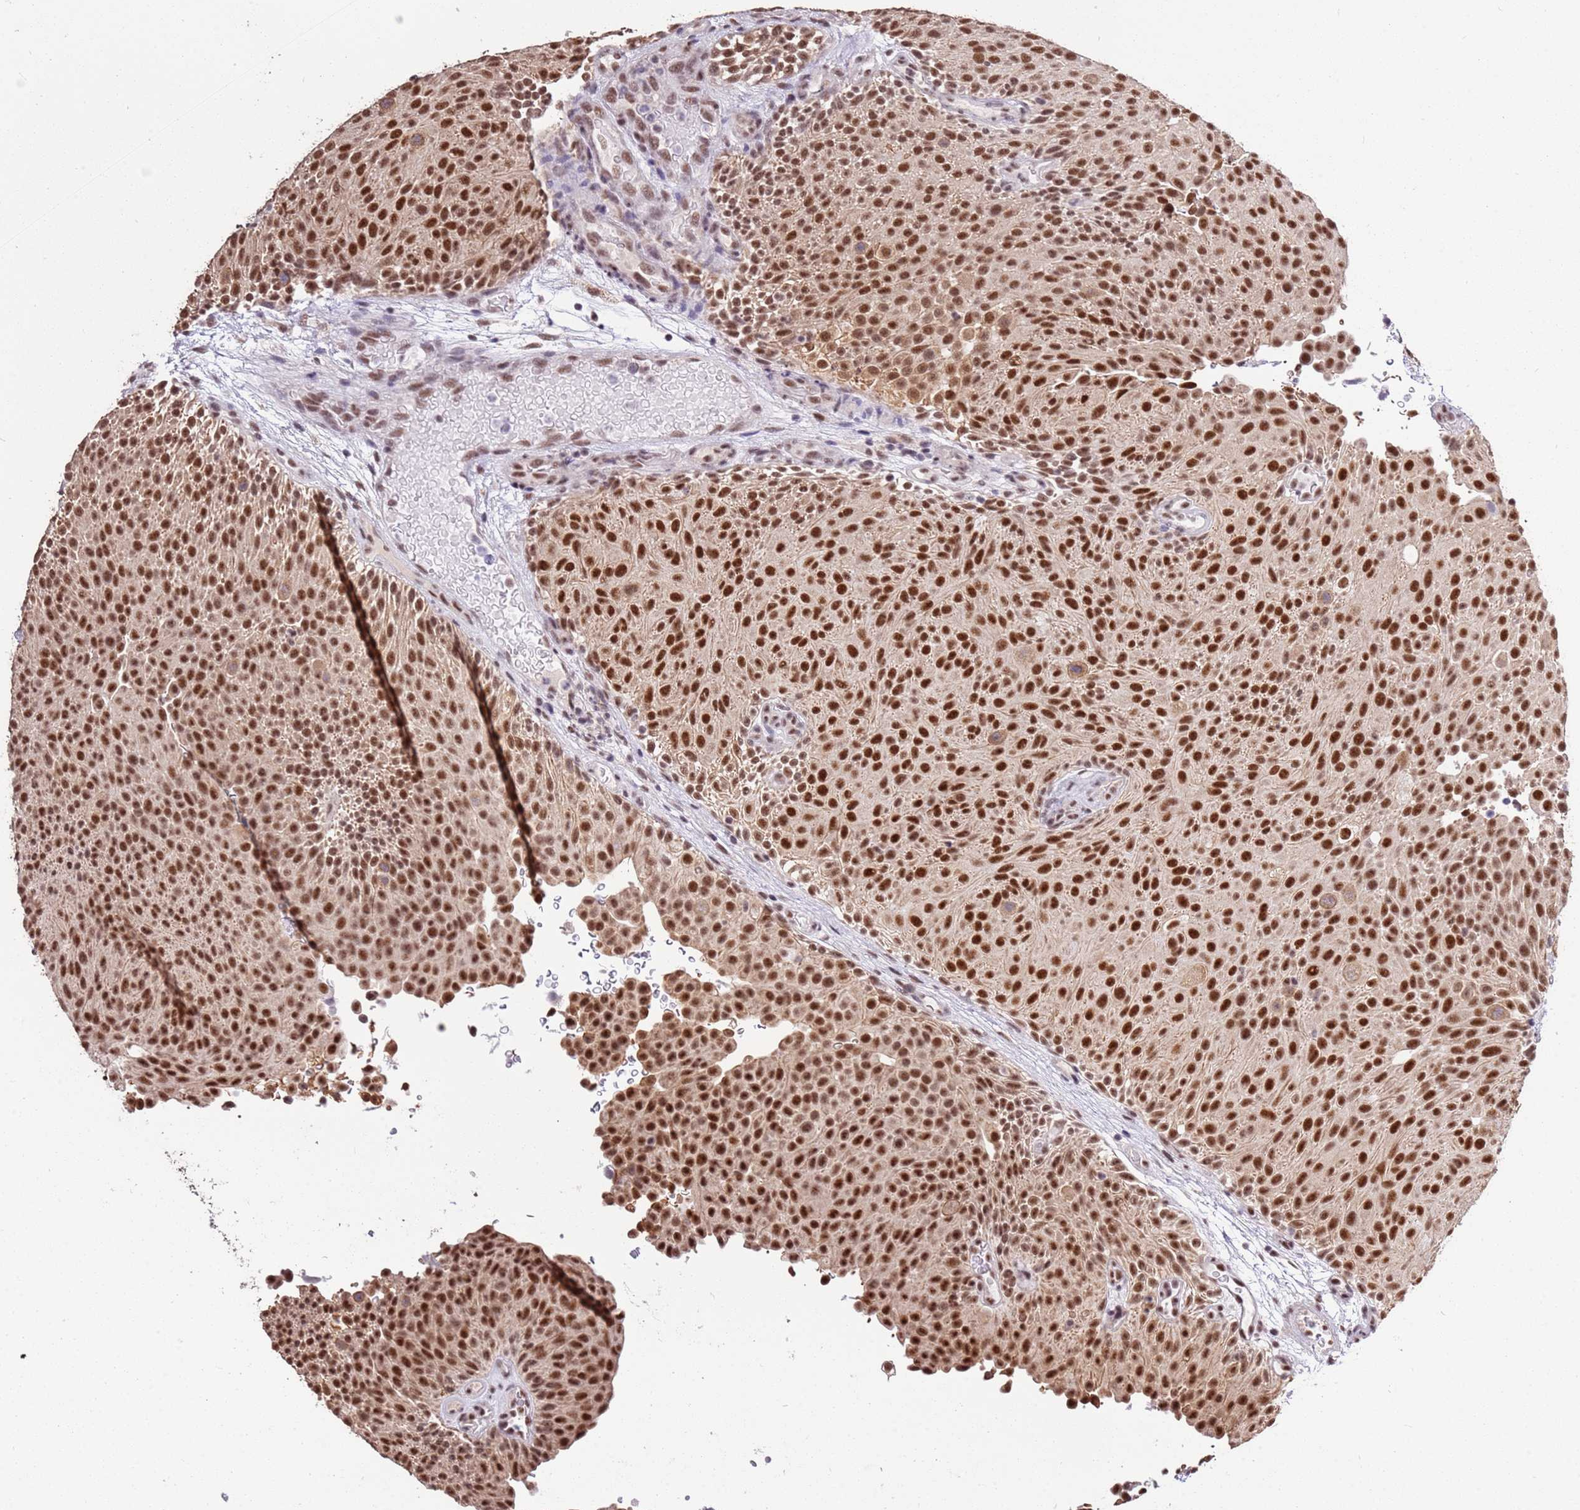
{"staining": {"intensity": "strong", "quantity": ">75%", "location": "nuclear"}, "tissue": "urothelial cancer", "cell_type": "Tumor cells", "image_type": "cancer", "snomed": [{"axis": "morphology", "description": "Urothelial carcinoma, Low grade"}, {"axis": "topography", "description": "Urinary bladder"}], "caption": "Human low-grade urothelial carcinoma stained for a protein (brown) exhibits strong nuclear positive expression in approximately >75% of tumor cells.", "gene": "AKAP8L", "patient": {"sex": "male", "age": 78}}